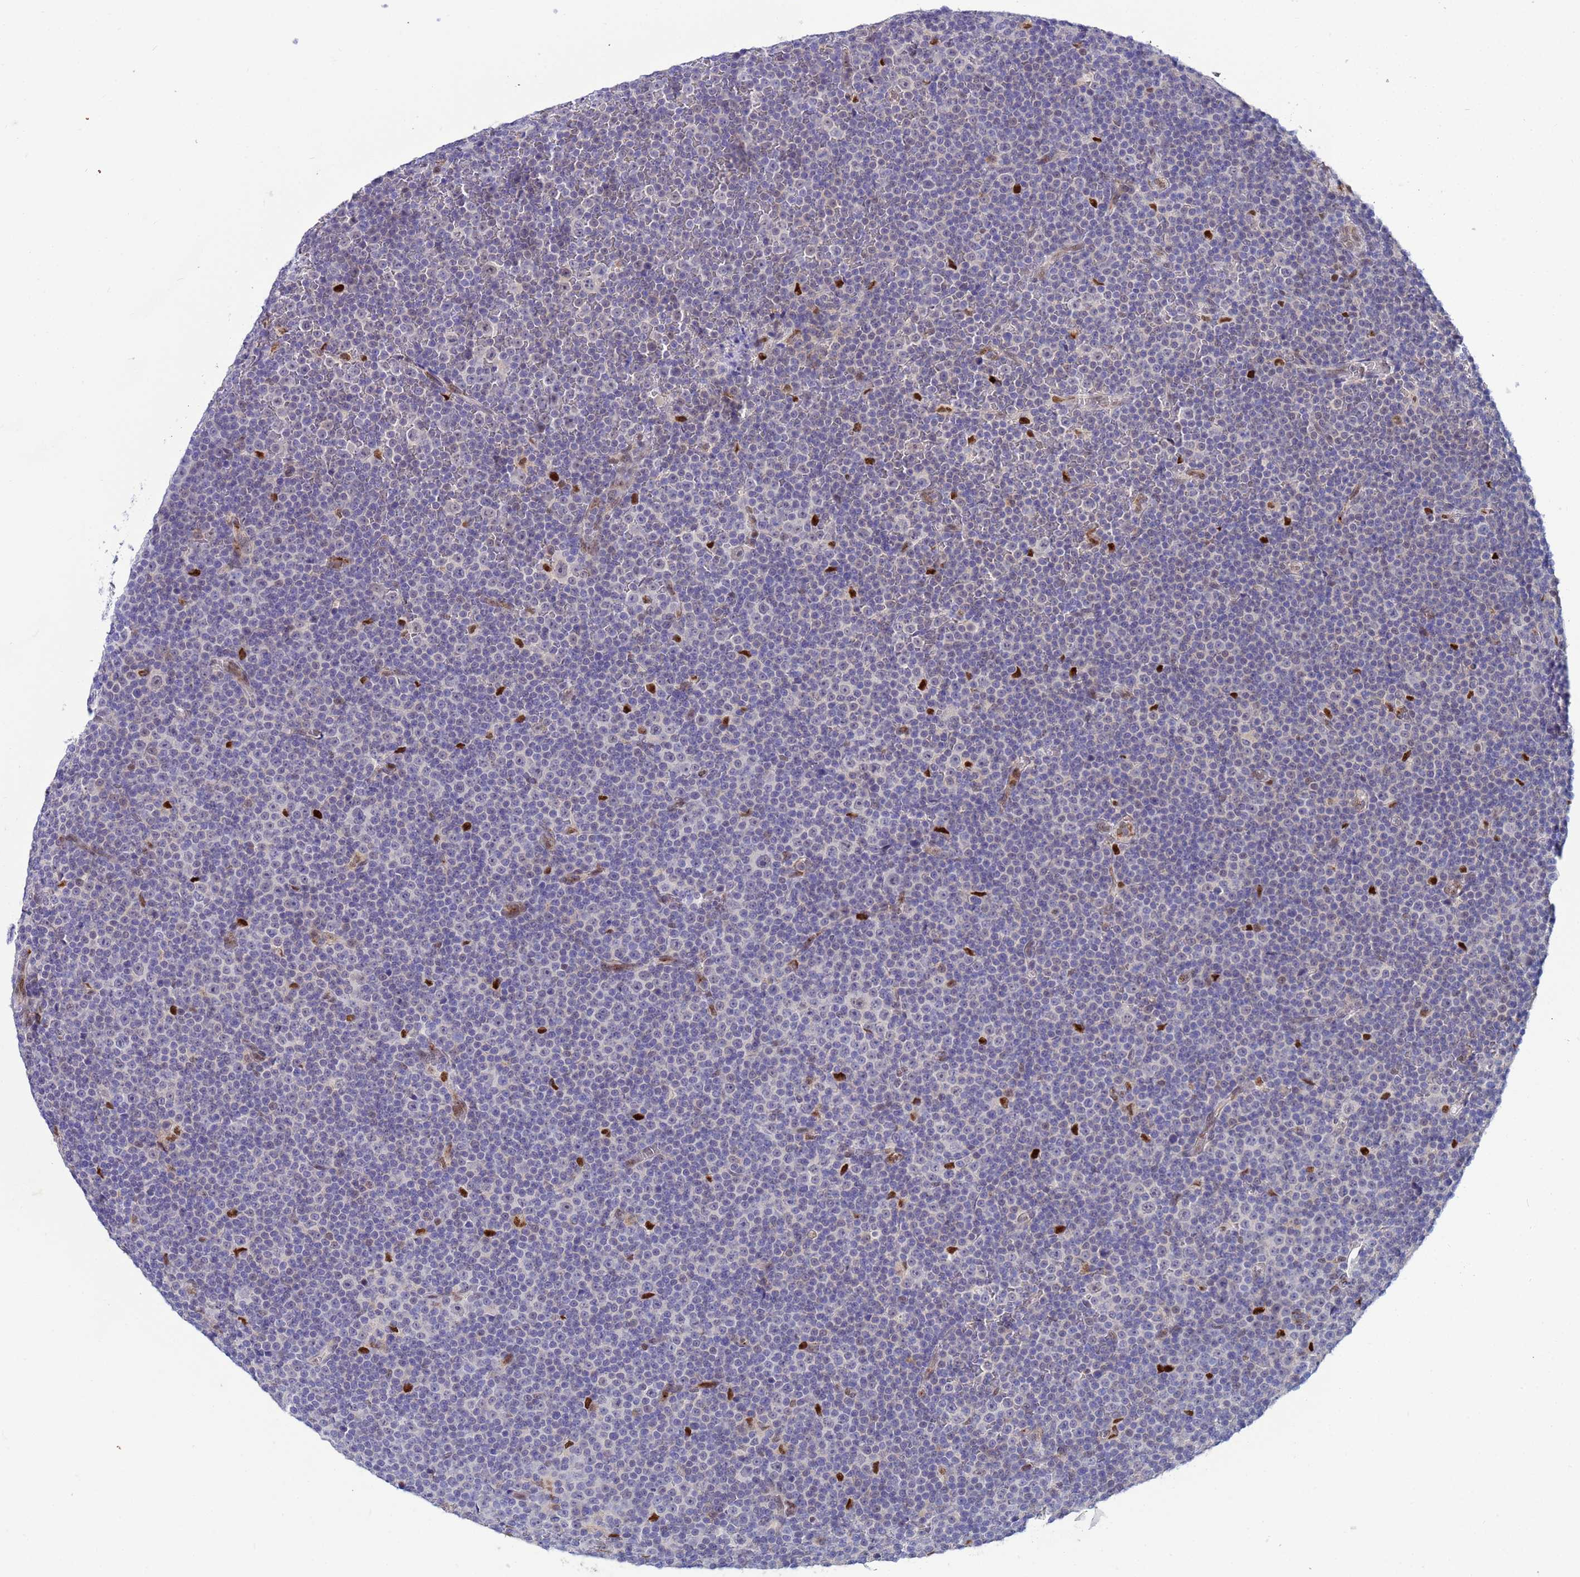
{"staining": {"intensity": "negative", "quantity": "none", "location": "none"}, "tissue": "lymphoma", "cell_type": "Tumor cells", "image_type": "cancer", "snomed": [{"axis": "morphology", "description": "Malignant lymphoma, non-Hodgkin's type, Low grade"}, {"axis": "topography", "description": "Lymph node"}], "caption": "Protein analysis of malignant lymphoma, non-Hodgkin's type (low-grade) exhibits no significant expression in tumor cells.", "gene": "SLC25A37", "patient": {"sex": "female", "age": 67}}